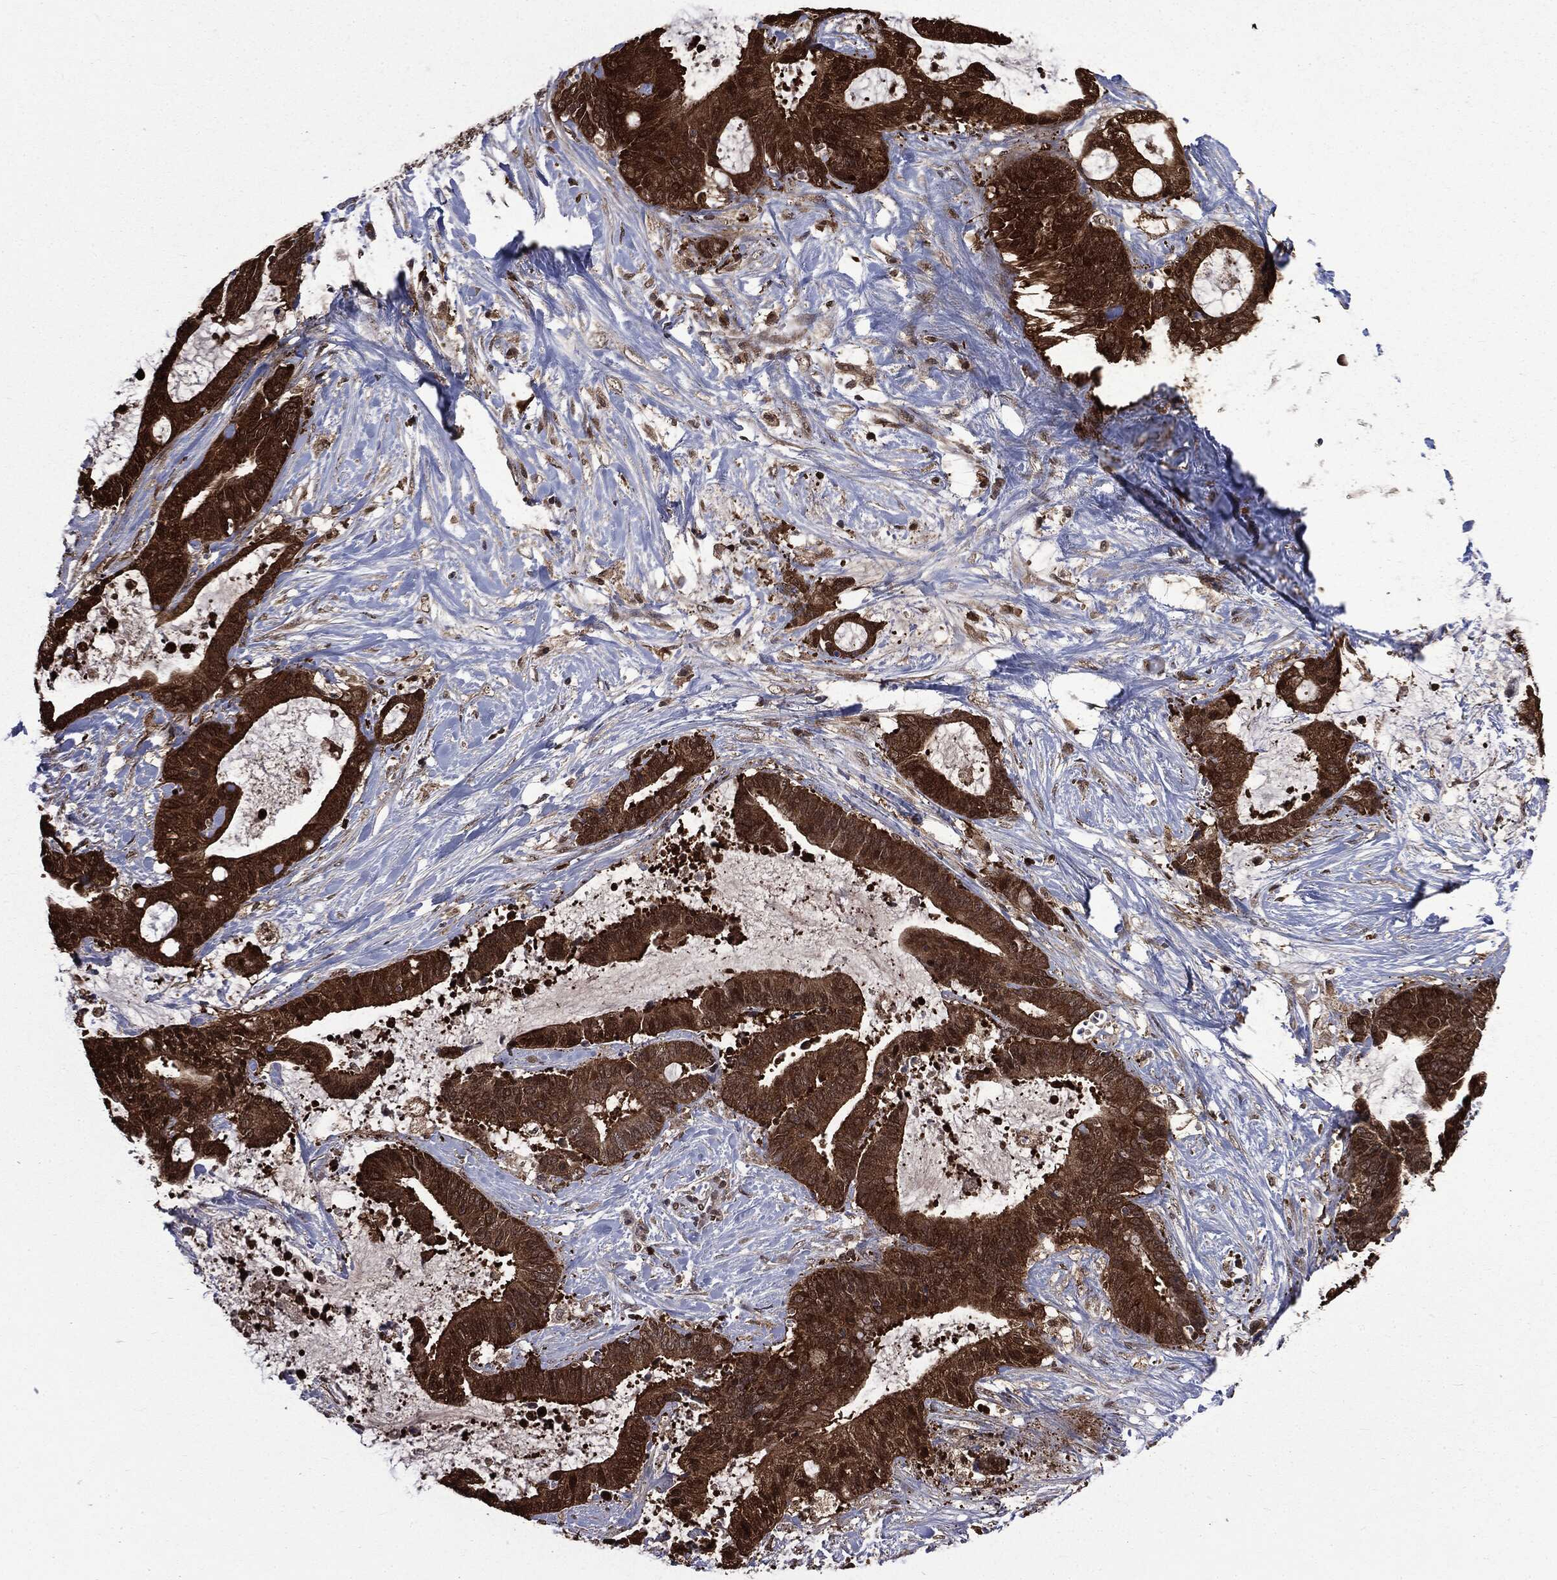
{"staining": {"intensity": "strong", "quantity": ">75%", "location": "cytoplasmic/membranous"}, "tissue": "liver cancer", "cell_type": "Tumor cells", "image_type": "cancer", "snomed": [{"axis": "morphology", "description": "Cholangiocarcinoma"}, {"axis": "topography", "description": "Liver"}], "caption": "Human liver cancer (cholangiocarcinoma) stained with a protein marker shows strong staining in tumor cells.", "gene": "GPI", "patient": {"sex": "female", "age": 73}}